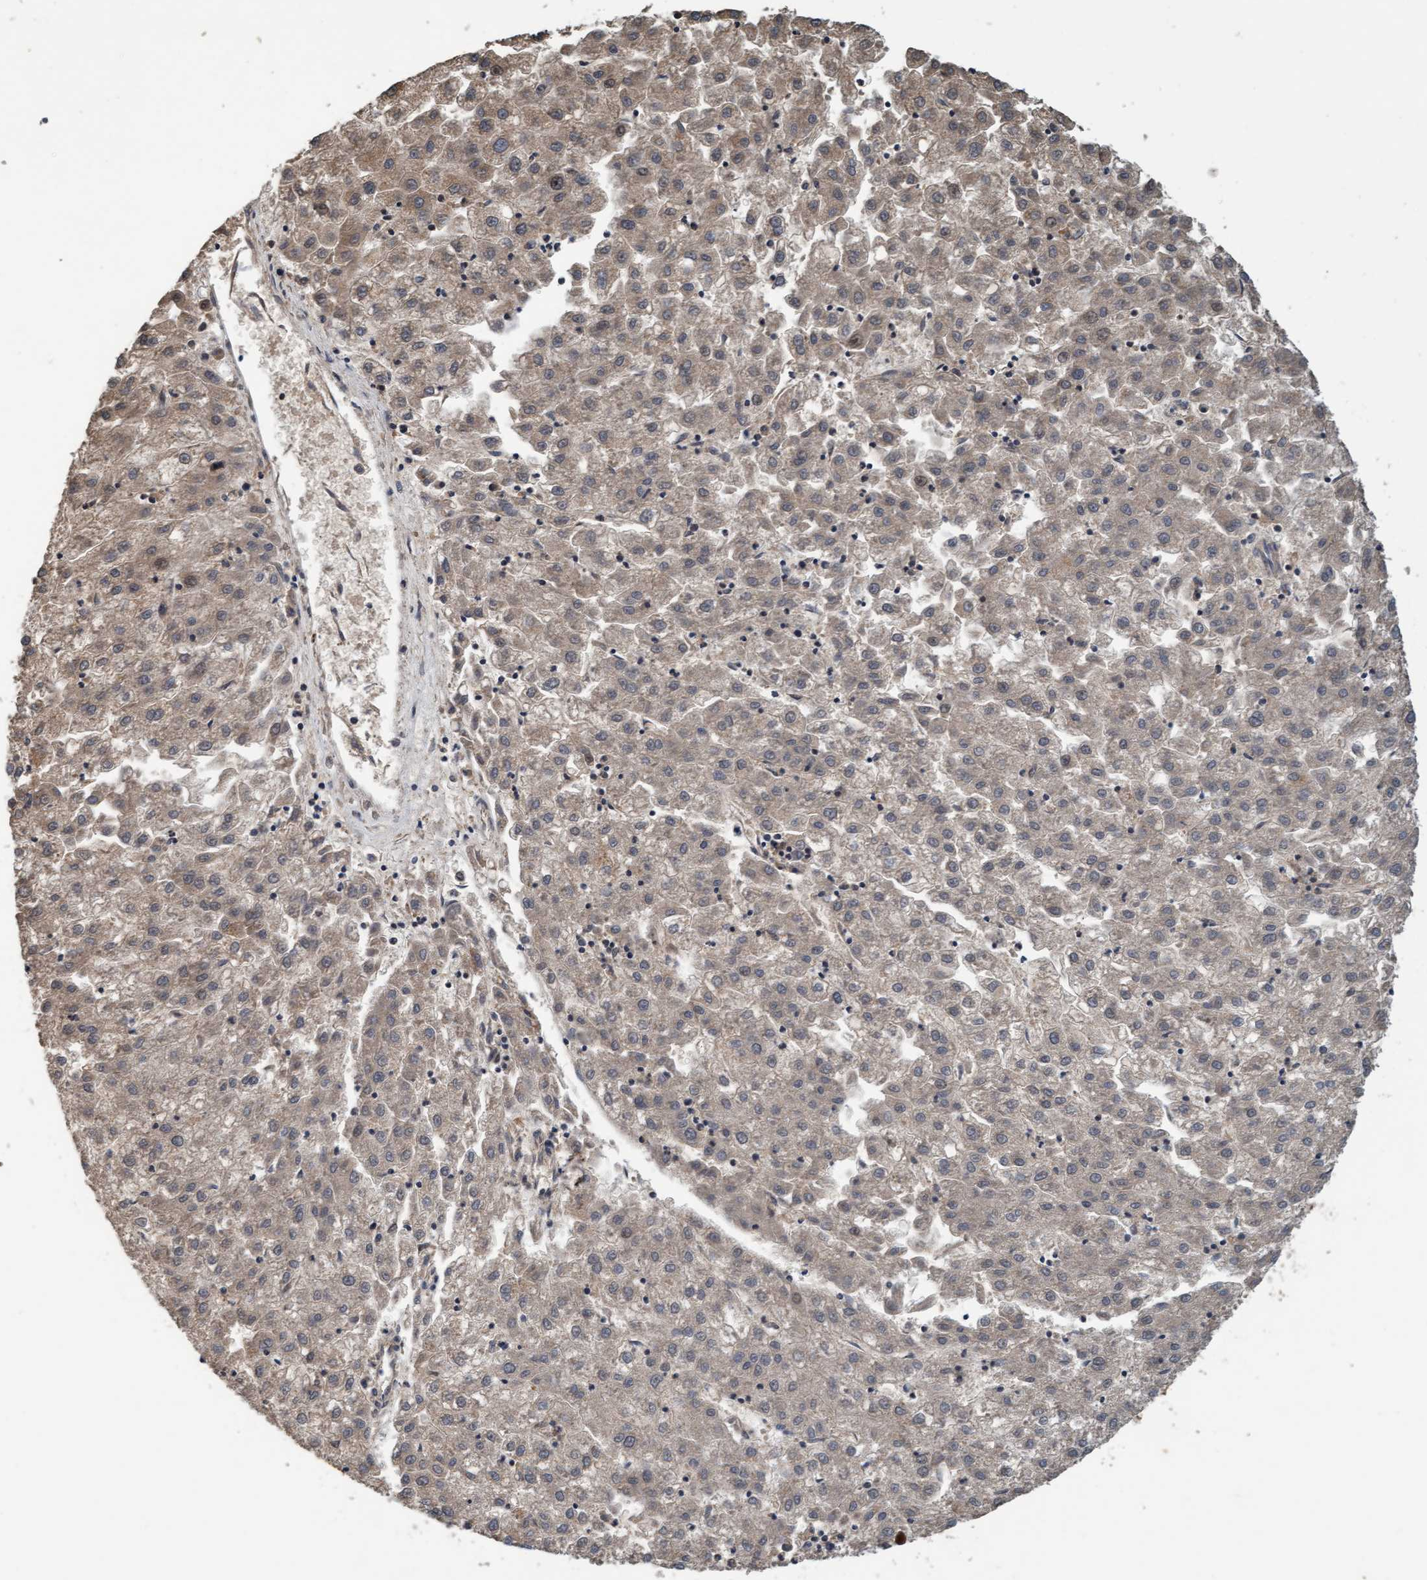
{"staining": {"intensity": "weak", "quantity": ">75%", "location": "cytoplasmic/membranous"}, "tissue": "liver cancer", "cell_type": "Tumor cells", "image_type": "cancer", "snomed": [{"axis": "morphology", "description": "Carcinoma, Hepatocellular, NOS"}, {"axis": "topography", "description": "Liver"}], "caption": "The micrograph reveals staining of liver cancer, revealing weak cytoplasmic/membranous protein positivity (brown color) within tumor cells.", "gene": "MLXIP", "patient": {"sex": "male", "age": 72}}